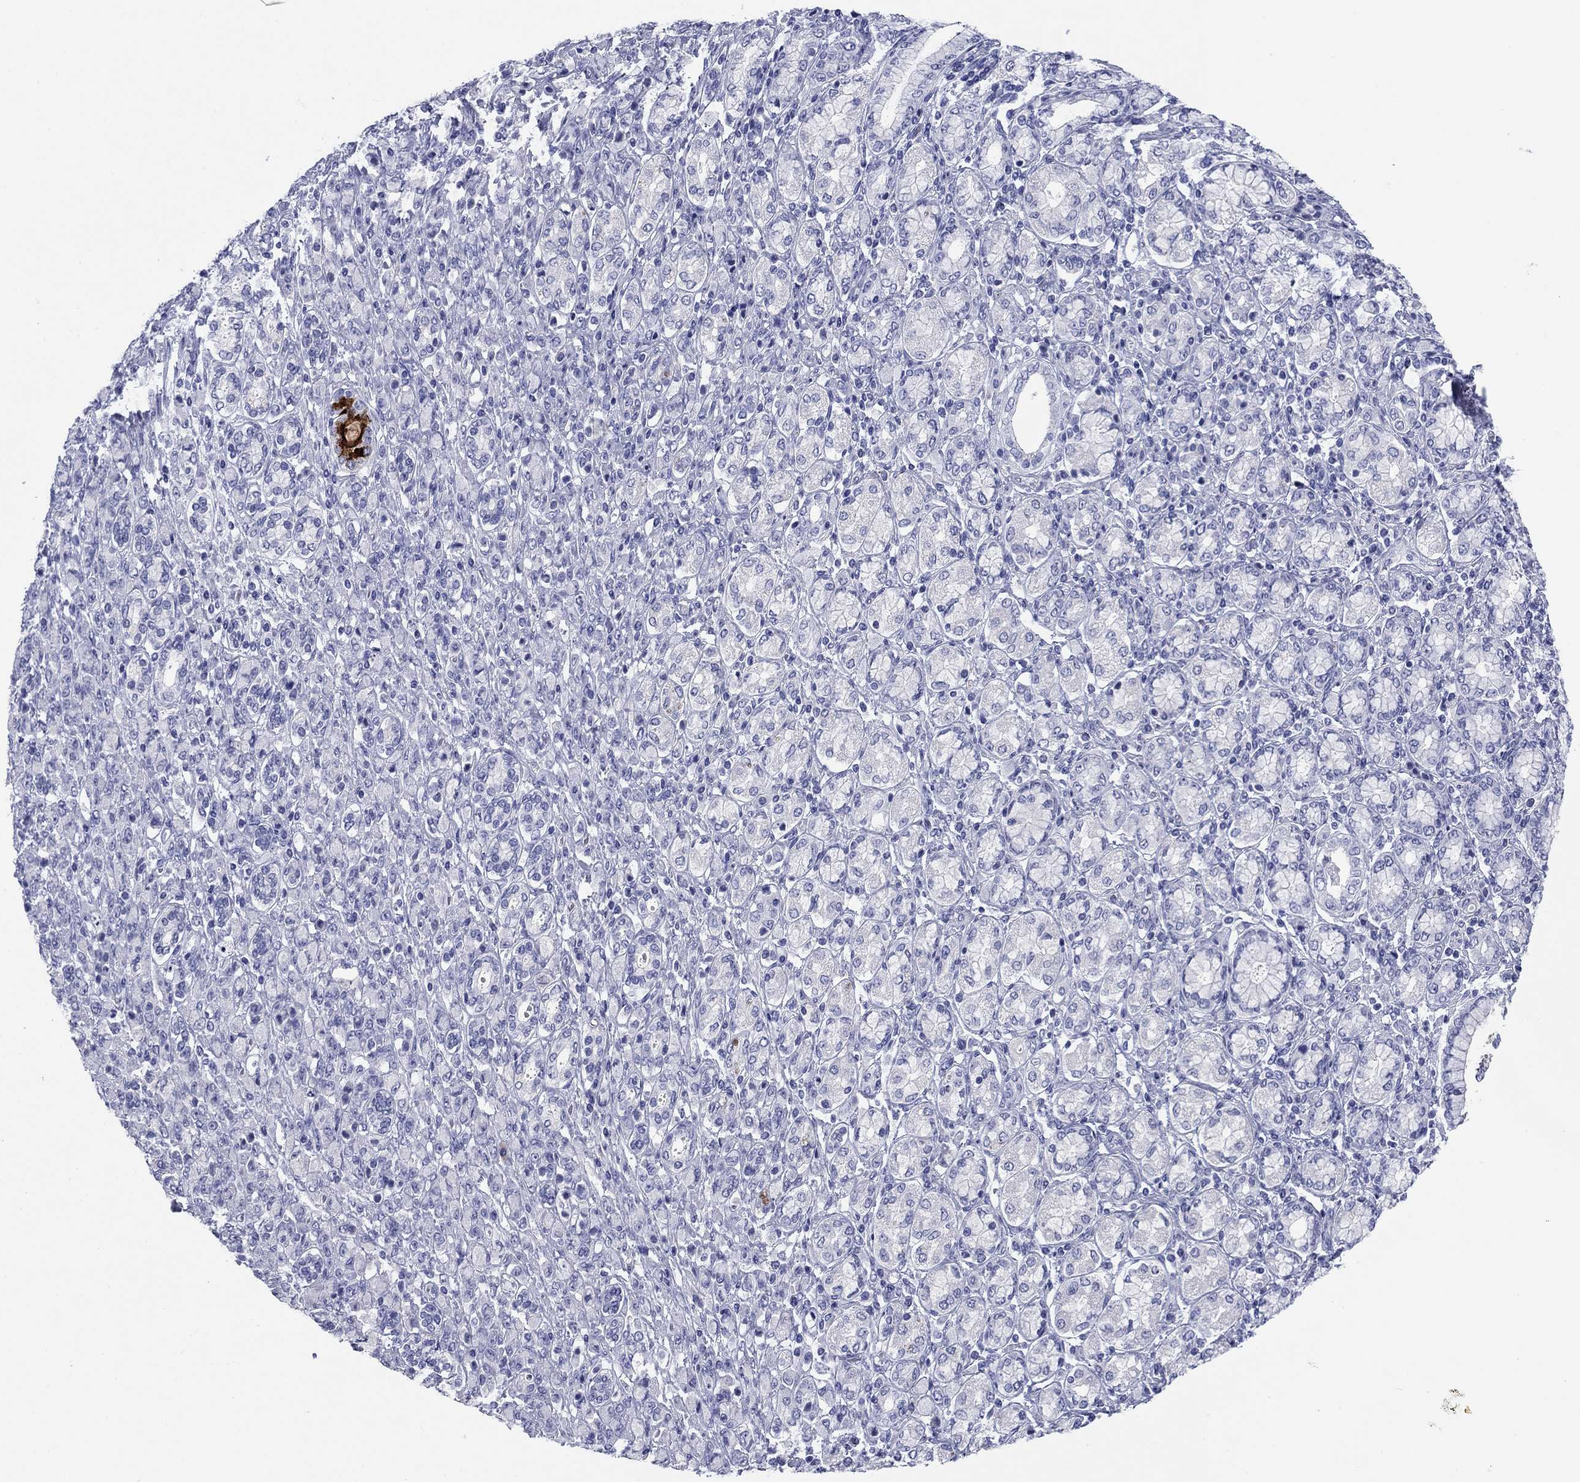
{"staining": {"intensity": "negative", "quantity": "none", "location": "none"}, "tissue": "stomach cancer", "cell_type": "Tumor cells", "image_type": "cancer", "snomed": [{"axis": "morphology", "description": "Normal tissue, NOS"}, {"axis": "morphology", "description": "Adenocarcinoma, NOS"}, {"axis": "topography", "description": "Stomach"}], "caption": "The immunohistochemistry histopathology image has no significant staining in tumor cells of adenocarcinoma (stomach) tissue.", "gene": "KCNH1", "patient": {"sex": "female", "age": 79}}